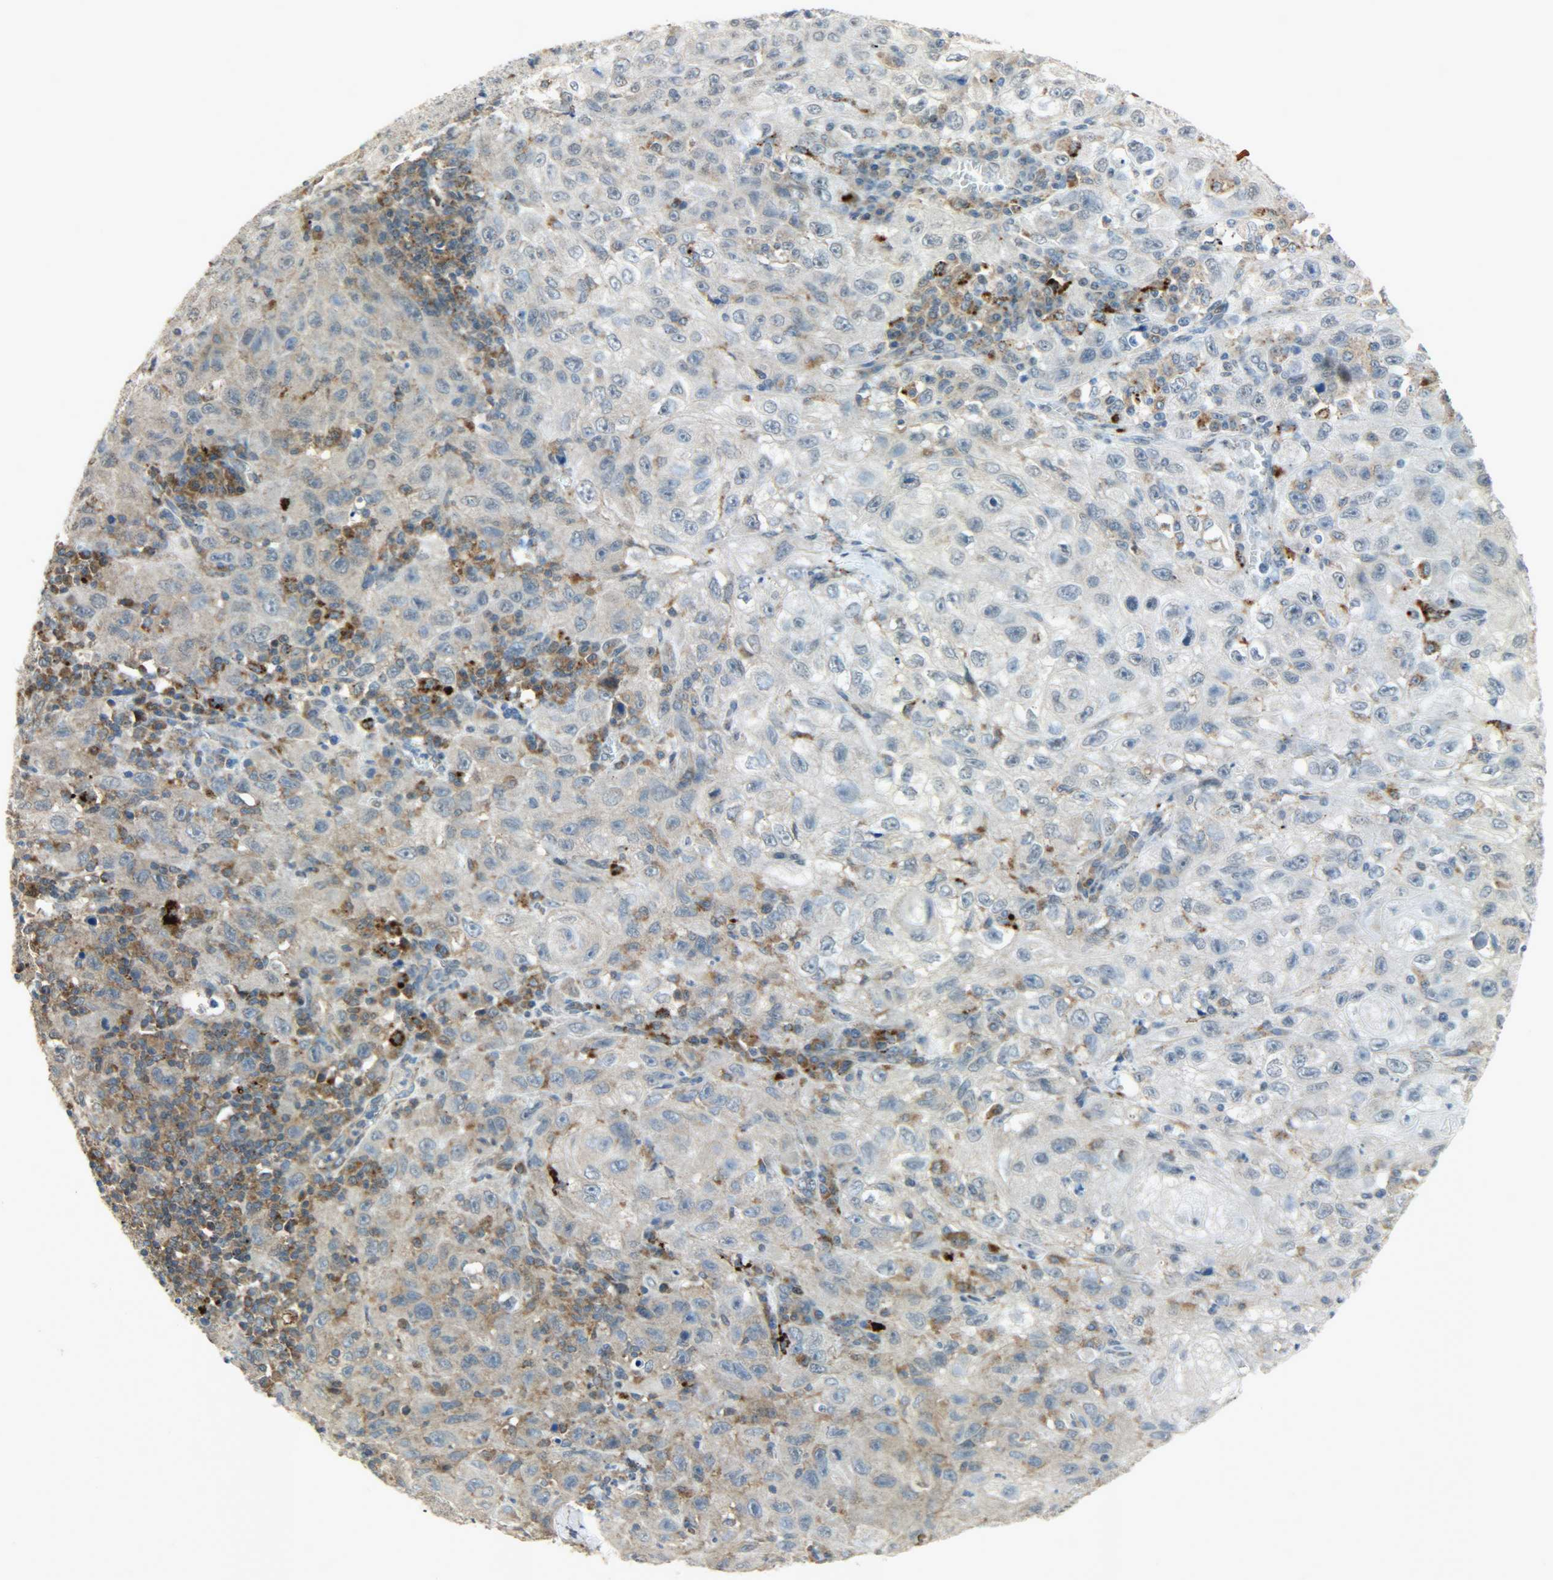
{"staining": {"intensity": "moderate", "quantity": "25%-75%", "location": "cytoplasmic/membranous"}, "tissue": "skin cancer", "cell_type": "Tumor cells", "image_type": "cancer", "snomed": [{"axis": "morphology", "description": "Squamous cell carcinoma, NOS"}, {"axis": "topography", "description": "Skin"}], "caption": "Tumor cells reveal moderate cytoplasmic/membranous expression in approximately 25%-75% of cells in squamous cell carcinoma (skin).", "gene": "GIT2", "patient": {"sex": "male", "age": 75}}